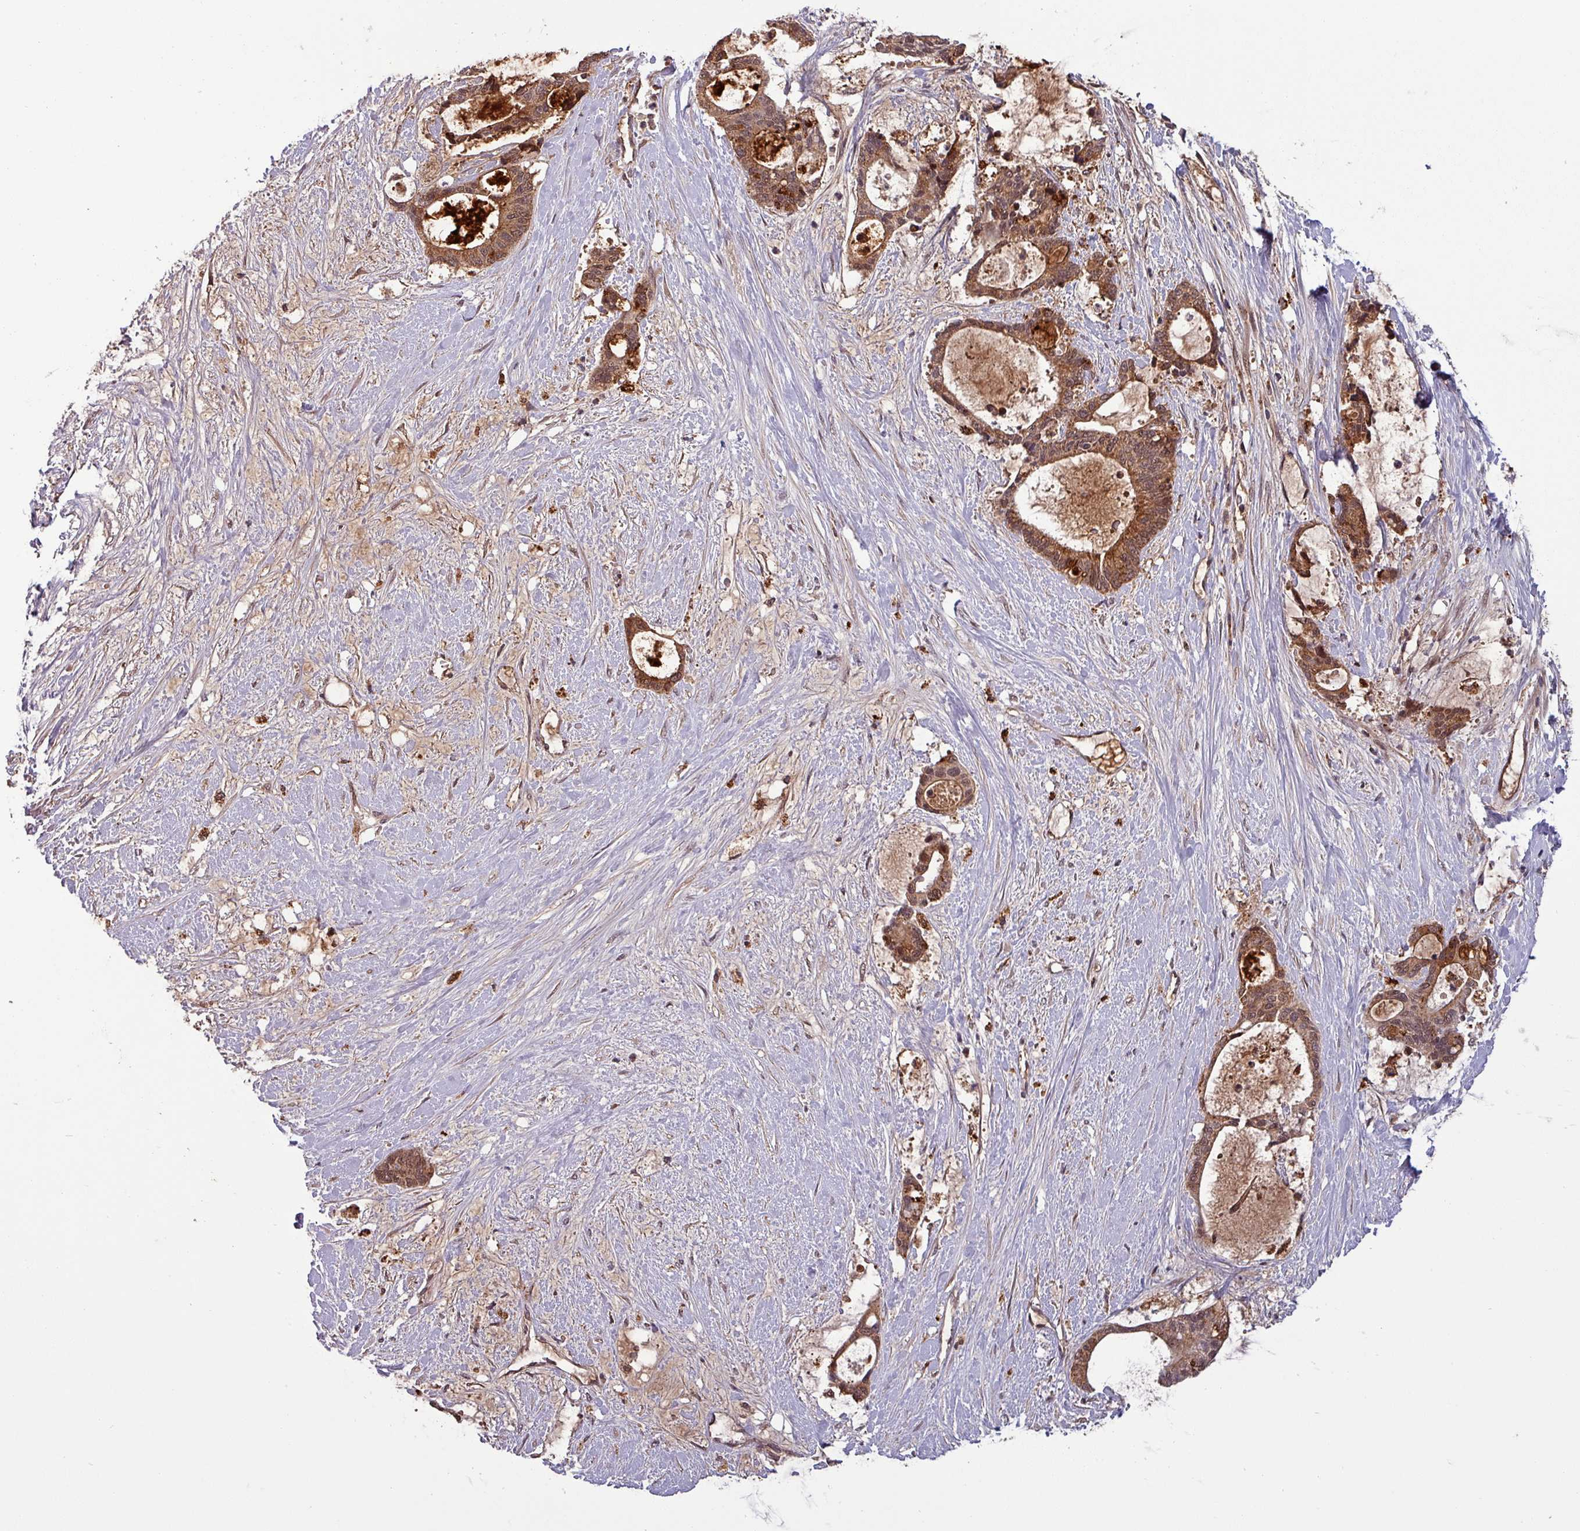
{"staining": {"intensity": "moderate", "quantity": ">75%", "location": "cytoplasmic/membranous,nuclear"}, "tissue": "liver cancer", "cell_type": "Tumor cells", "image_type": "cancer", "snomed": [{"axis": "morphology", "description": "Normal tissue, NOS"}, {"axis": "morphology", "description": "Cholangiocarcinoma"}, {"axis": "topography", "description": "Liver"}, {"axis": "topography", "description": "Peripheral nerve tissue"}], "caption": "IHC of human liver cholangiocarcinoma shows medium levels of moderate cytoplasmic/membranous and nuclear staining in about >75% of tumor cells. Using DAB (3,3'-diaminobenzidine) (brown) and hematoxylin (blue) stains, captured at high magnification using brightfield microscopy.", "gene": "PUS1", "patient": {"sex": "female", "age": 73}}